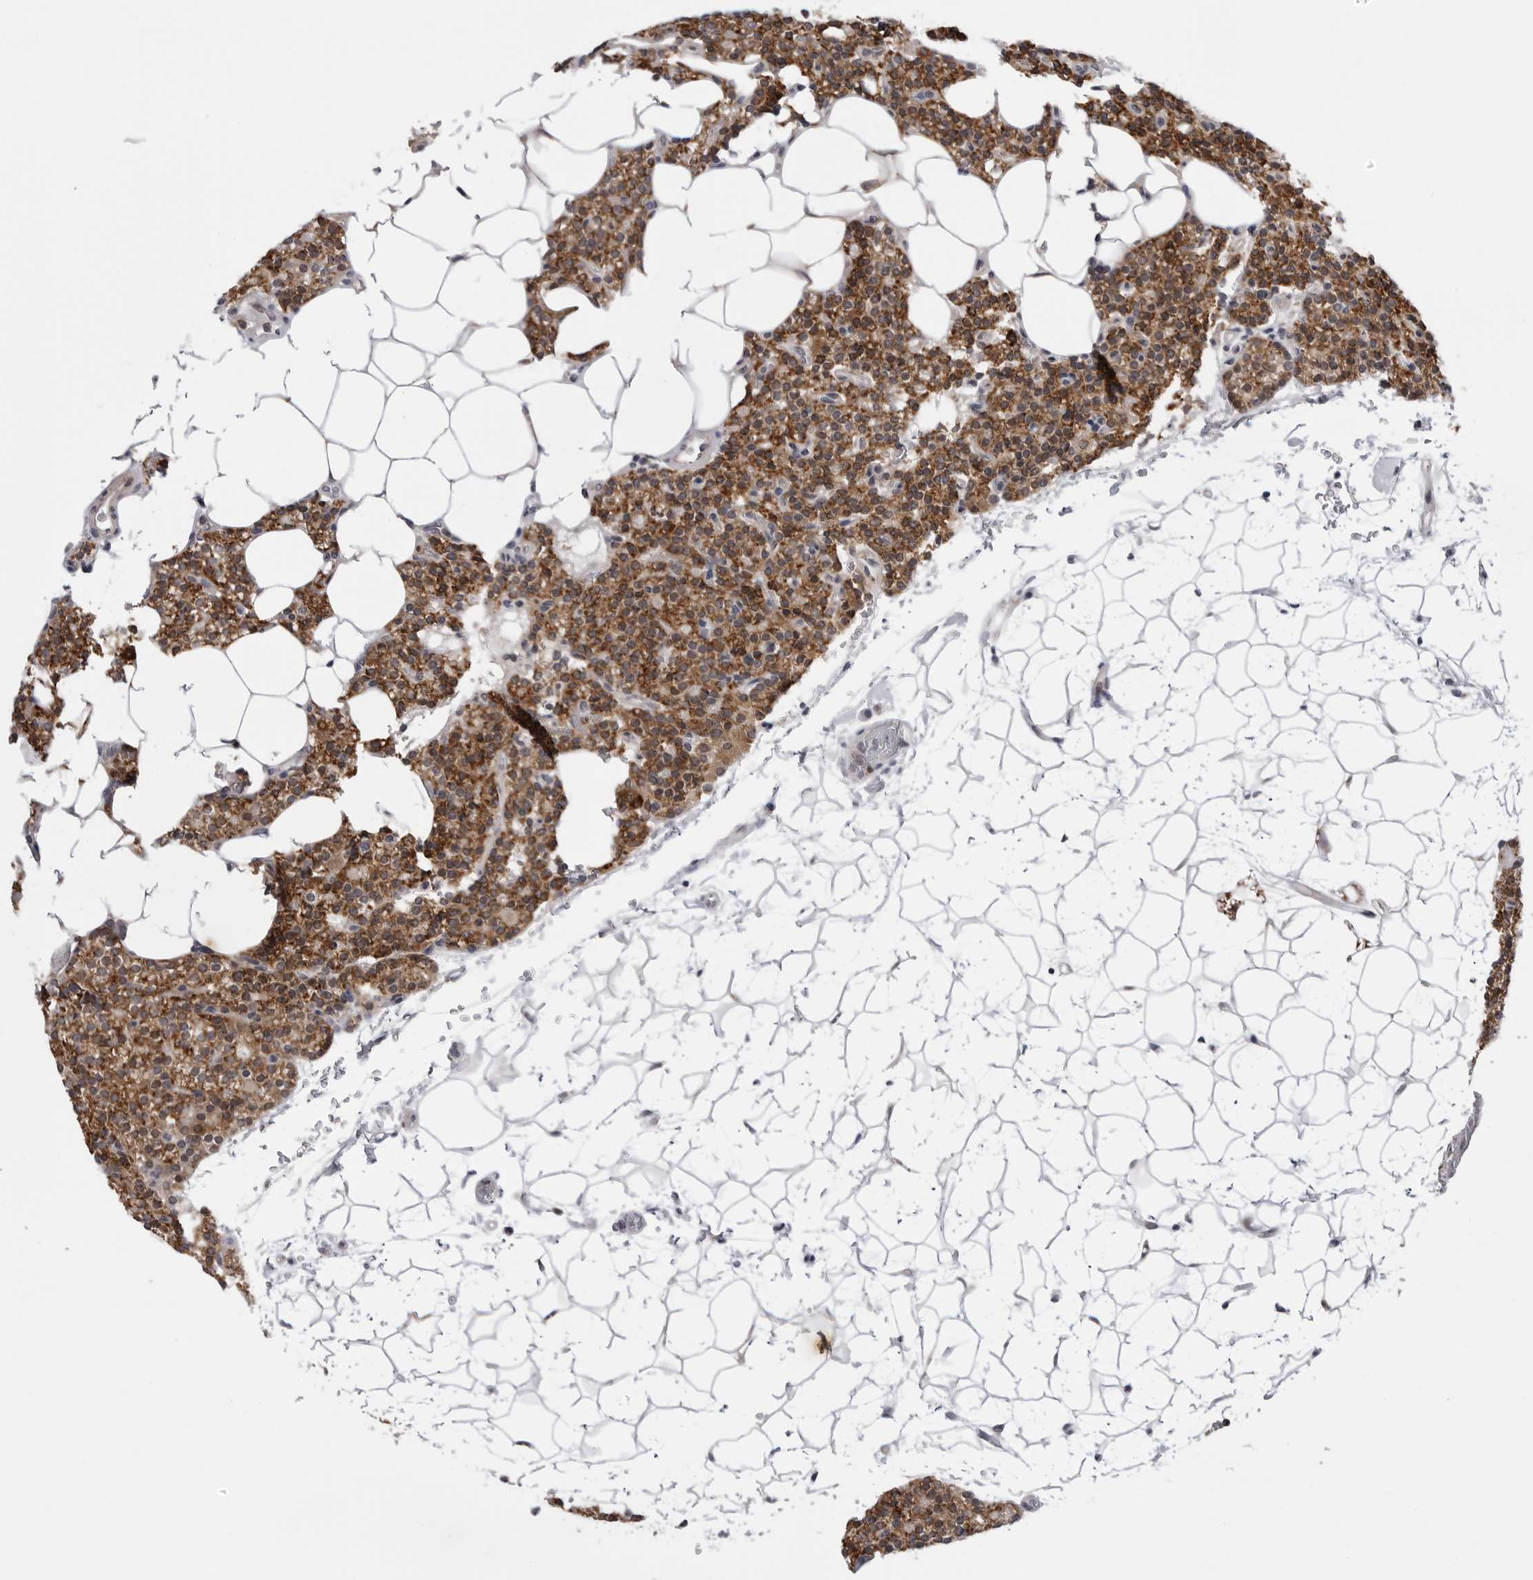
{"staining": {"intensity": "strong", "quantity": ">75%", "location": "cytoplasmic/membranous"}, "tissue": "parathyroid gland", "cell_type": "Glandular cells", "image_type": "normal", "snomed": [{"axis": "morphology", "description": "Normal tissue, NOS"}, {"axis": "topography", "description": "Parathyroid gland"}], "caption": "Parathyroid gland was stained to show a protein in brown. There is high levels of strong cytoplasmic/membranous staining in about >75% of glandular cells. The staining was performed using DAB (3,3'-diaminobenzidine) to visualize the protein expression in brown, while the nuclei were stained in blue with hematoxylin (Magnification: 20x).", "gene": "CDK20", "patient": {"sex": "female", "age": 56}}